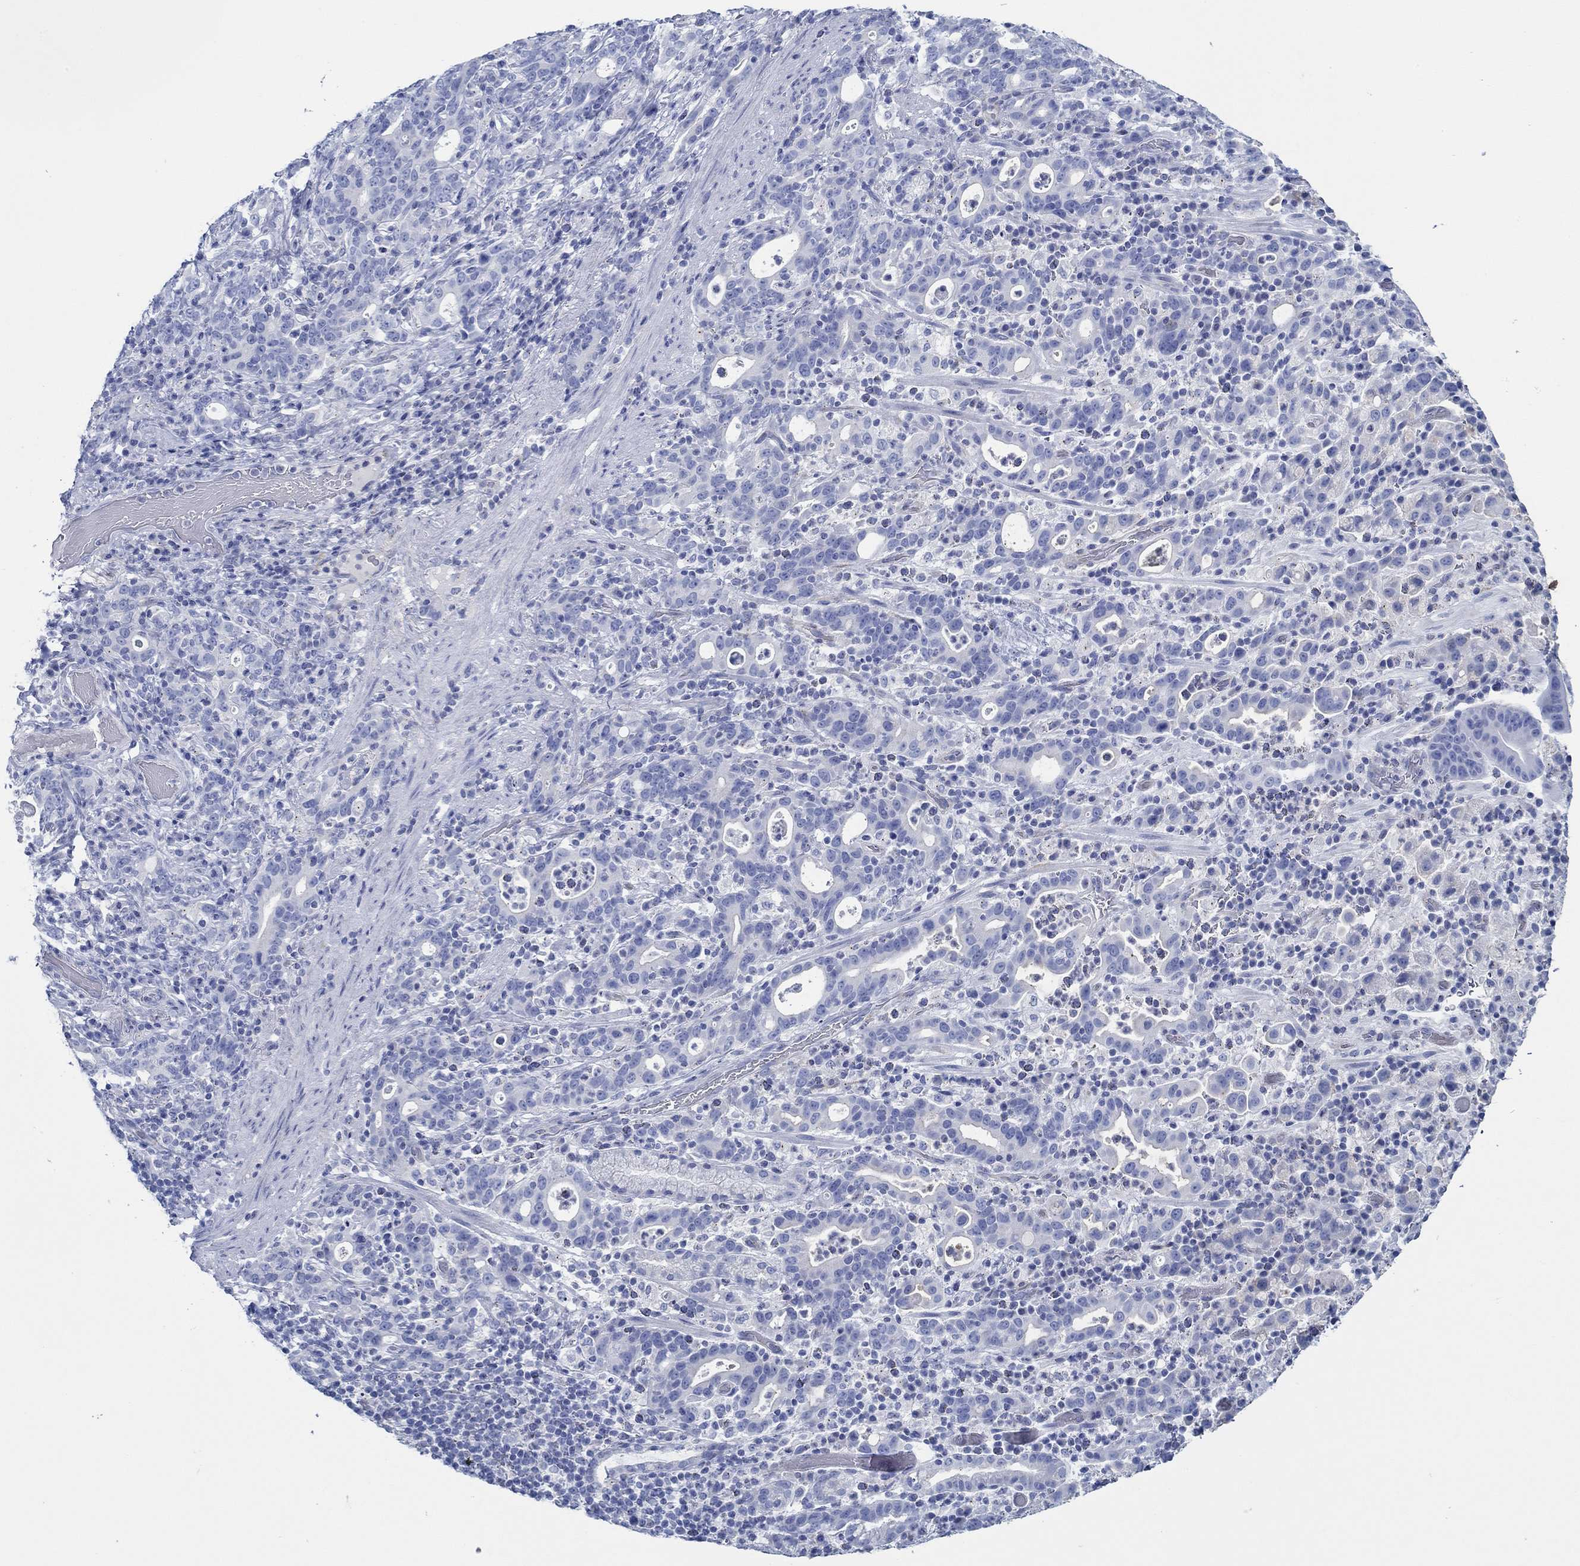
{"staining": {"intensity": "negative", "quantity": "none", "location": "none"}, "tissue": "stomach cancer", "cell_type": "Tumor cells", "image_type": "cancer", "snomed": [{"axis": "morphology", "description": "Adenocarcinoma, NOS"}, {"axis": "topography", "description": "Stomach"}], "caption": "This is an IHC photomicrograph of adenocarcinoma (stomach). There is no positivity in tumor cells.", "gene": "IGFBP6", "patient": {"sex": "male", "age": 79}}